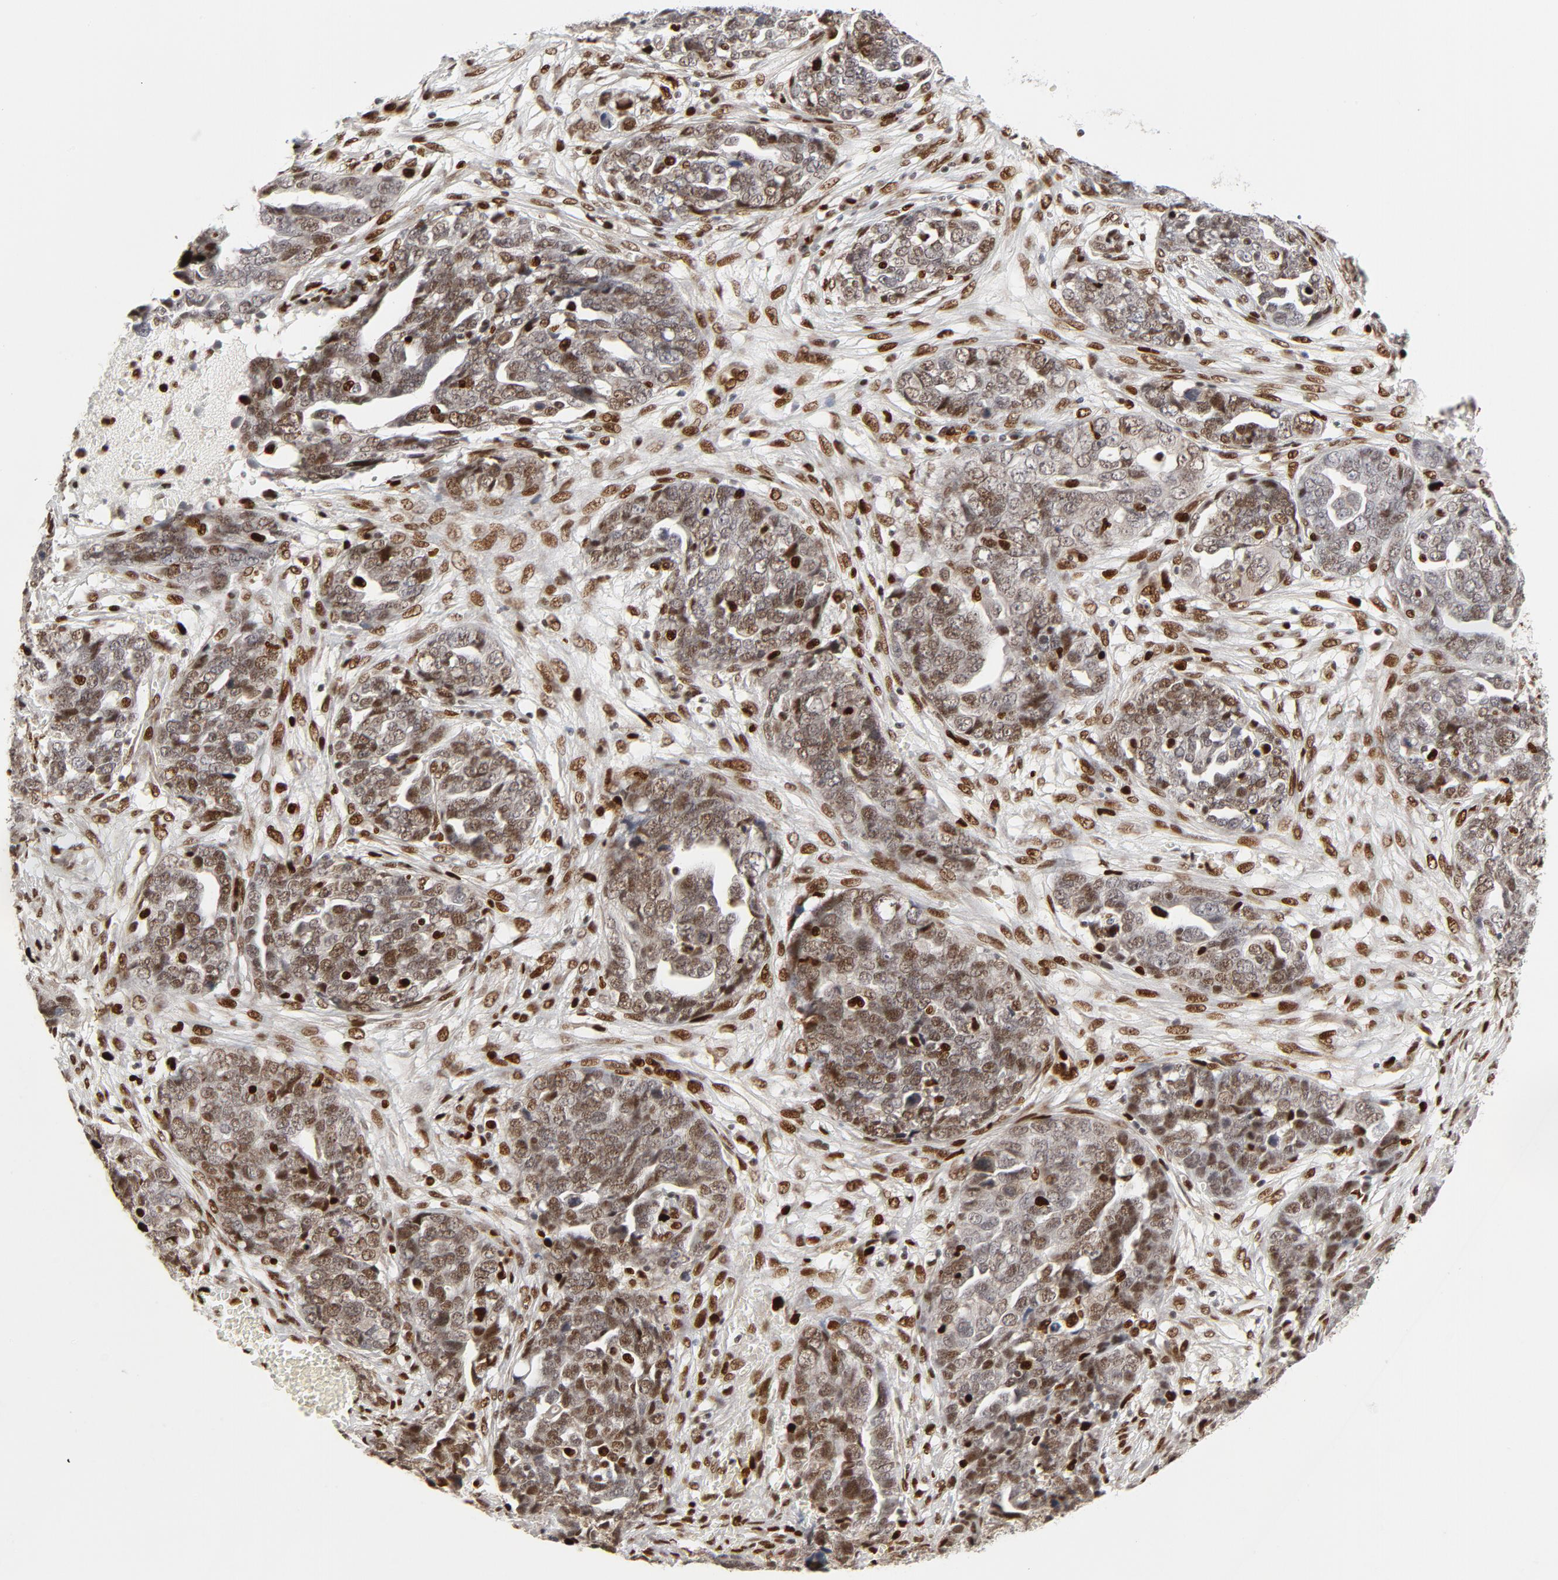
{"staining": {"intensity": "weak", "quantity": ">75%", "location": "nuclear"}, "tissue": "ovarian cancer", "cell_type": "Tumor cells", "image_type": "cancer", "snomed": [{"axis": "morphology", "description": "Normal tissue, NOS"}, {"axis": "morphology", "description": "Cystadenocarcinoma, serous, NOS"}, {"axis": "topography", "description": "Fallopian tube"}, {"axis": "topography", "description": "Ovary"}], "caption": "Ovarian serous cystadenocarcinoma stained for a protein (brown) reveals weak nuclear positive expression in about >75% of tumor cells.", "gene": "MEF2A", "patient": {"sex": "female", "age": 56}}